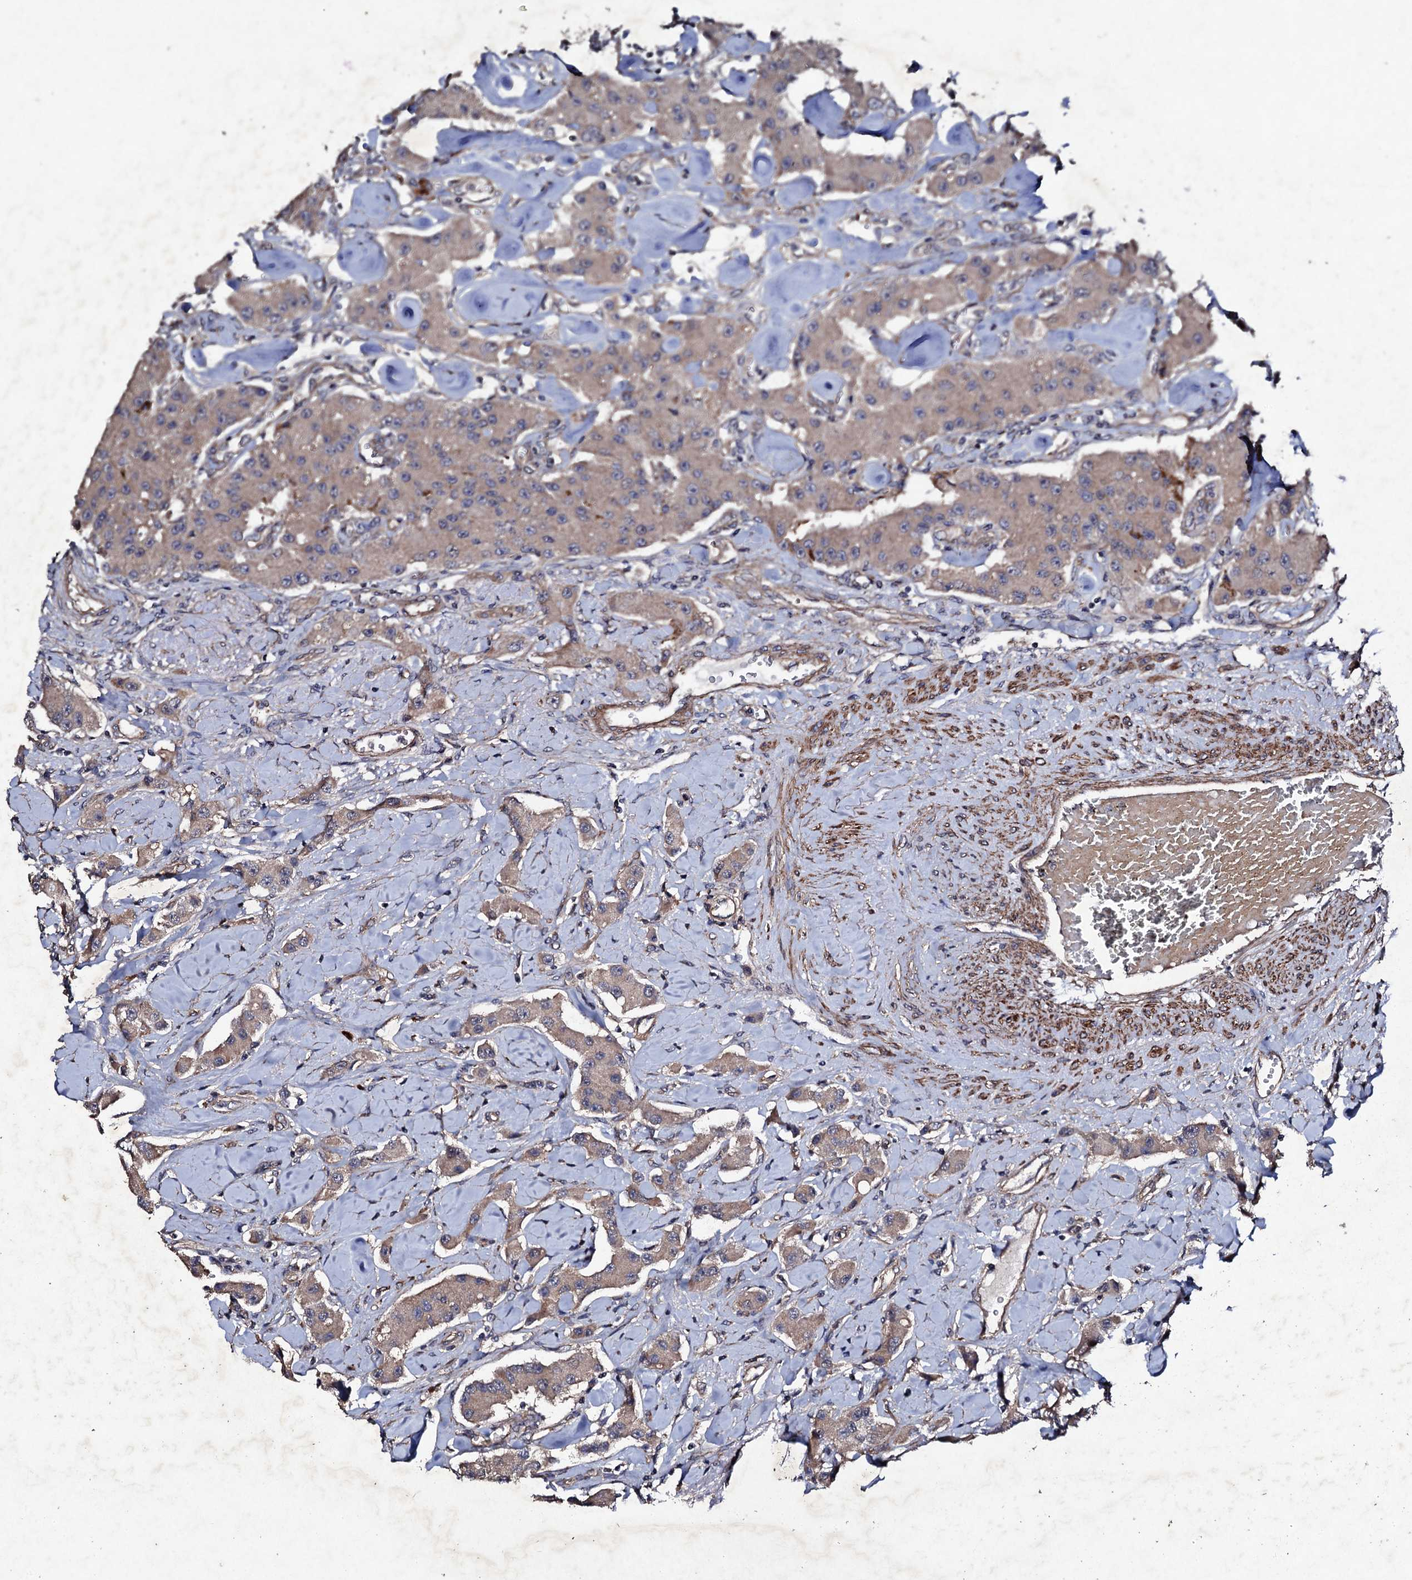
{"staining": {"intensity": "moderate", "quantity": ">75%", "location": "cytoplasmic/membranous"}, "tissue": "carcinoid", "cell_type": "Tumor cells", "image_type": "cancer", "snomed": [{"axis": "morphology", "description": "Carcinoid, malignant, NOS"}, {"axis": "topography", "description": "Pancreas"}], "caption": "Brown immunohistochemical staining in human carcinoid (malignant) demonstrates moderate cytoplasmic/membranous expression in approximately >75% of tumor cells.", "gene": "MOCOS", "patient": {"sex": "male", "age": 41}}